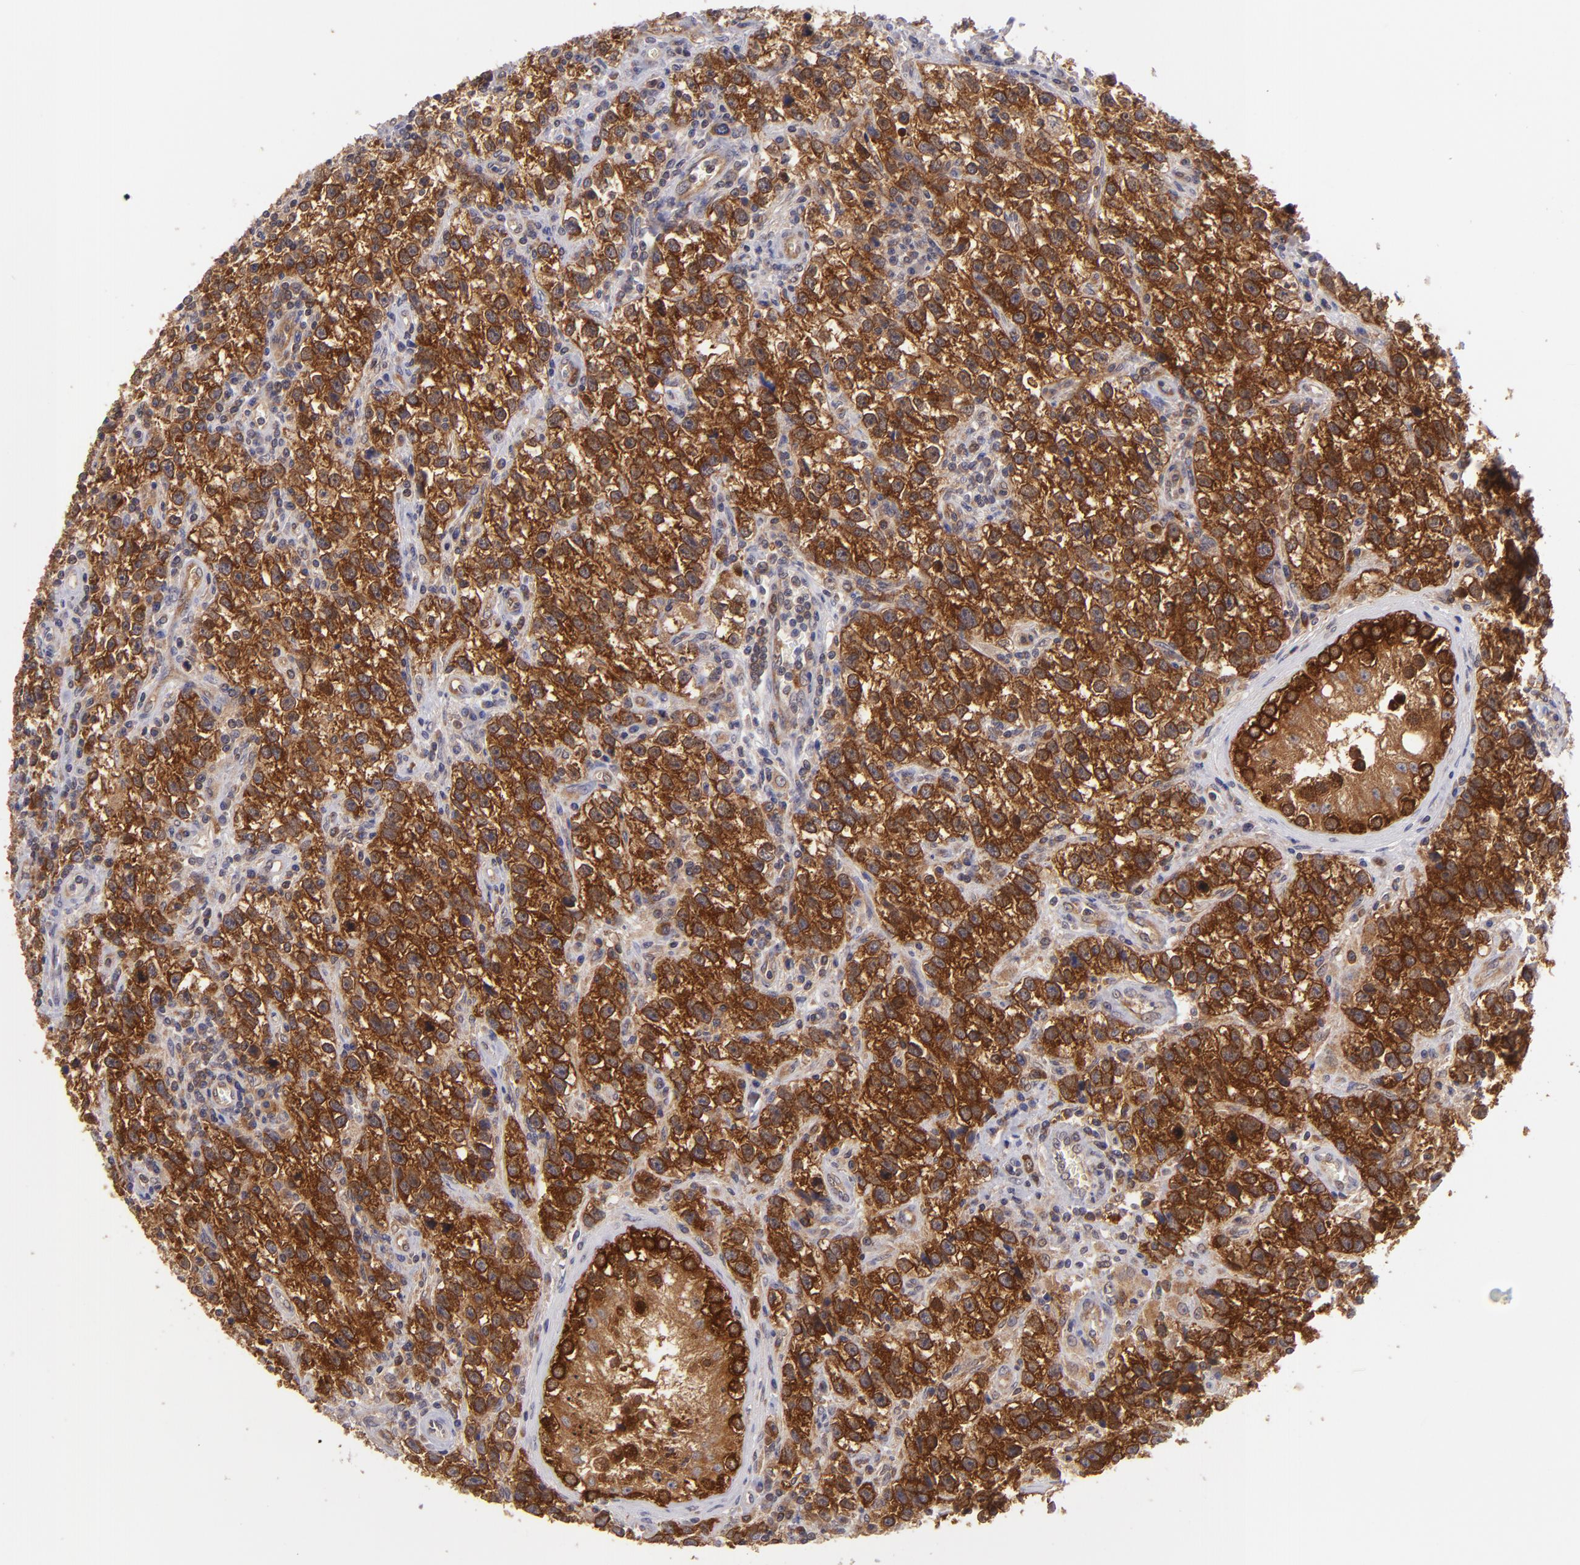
{"staining": {"intensity": "strong", "quantity": ">75%", "location": "cytoplasmic/membranous"}, "tissue": "testis cancer", "cell_type": "Tumor cells", "image_type": "cancer", "snomed": [{"axis": "morphology", "description": "Seminoma, NOS"}, {"axis": "topography", "description": "Testis"}], "caption": "Protein staining of testis cancer (seminoma) tissue reveals strong cytoplasmic/membranous staining in approximately >75% of tumor cells.", "gene": "PTPN13", "patient": {"sex": "male", "age": 38}}